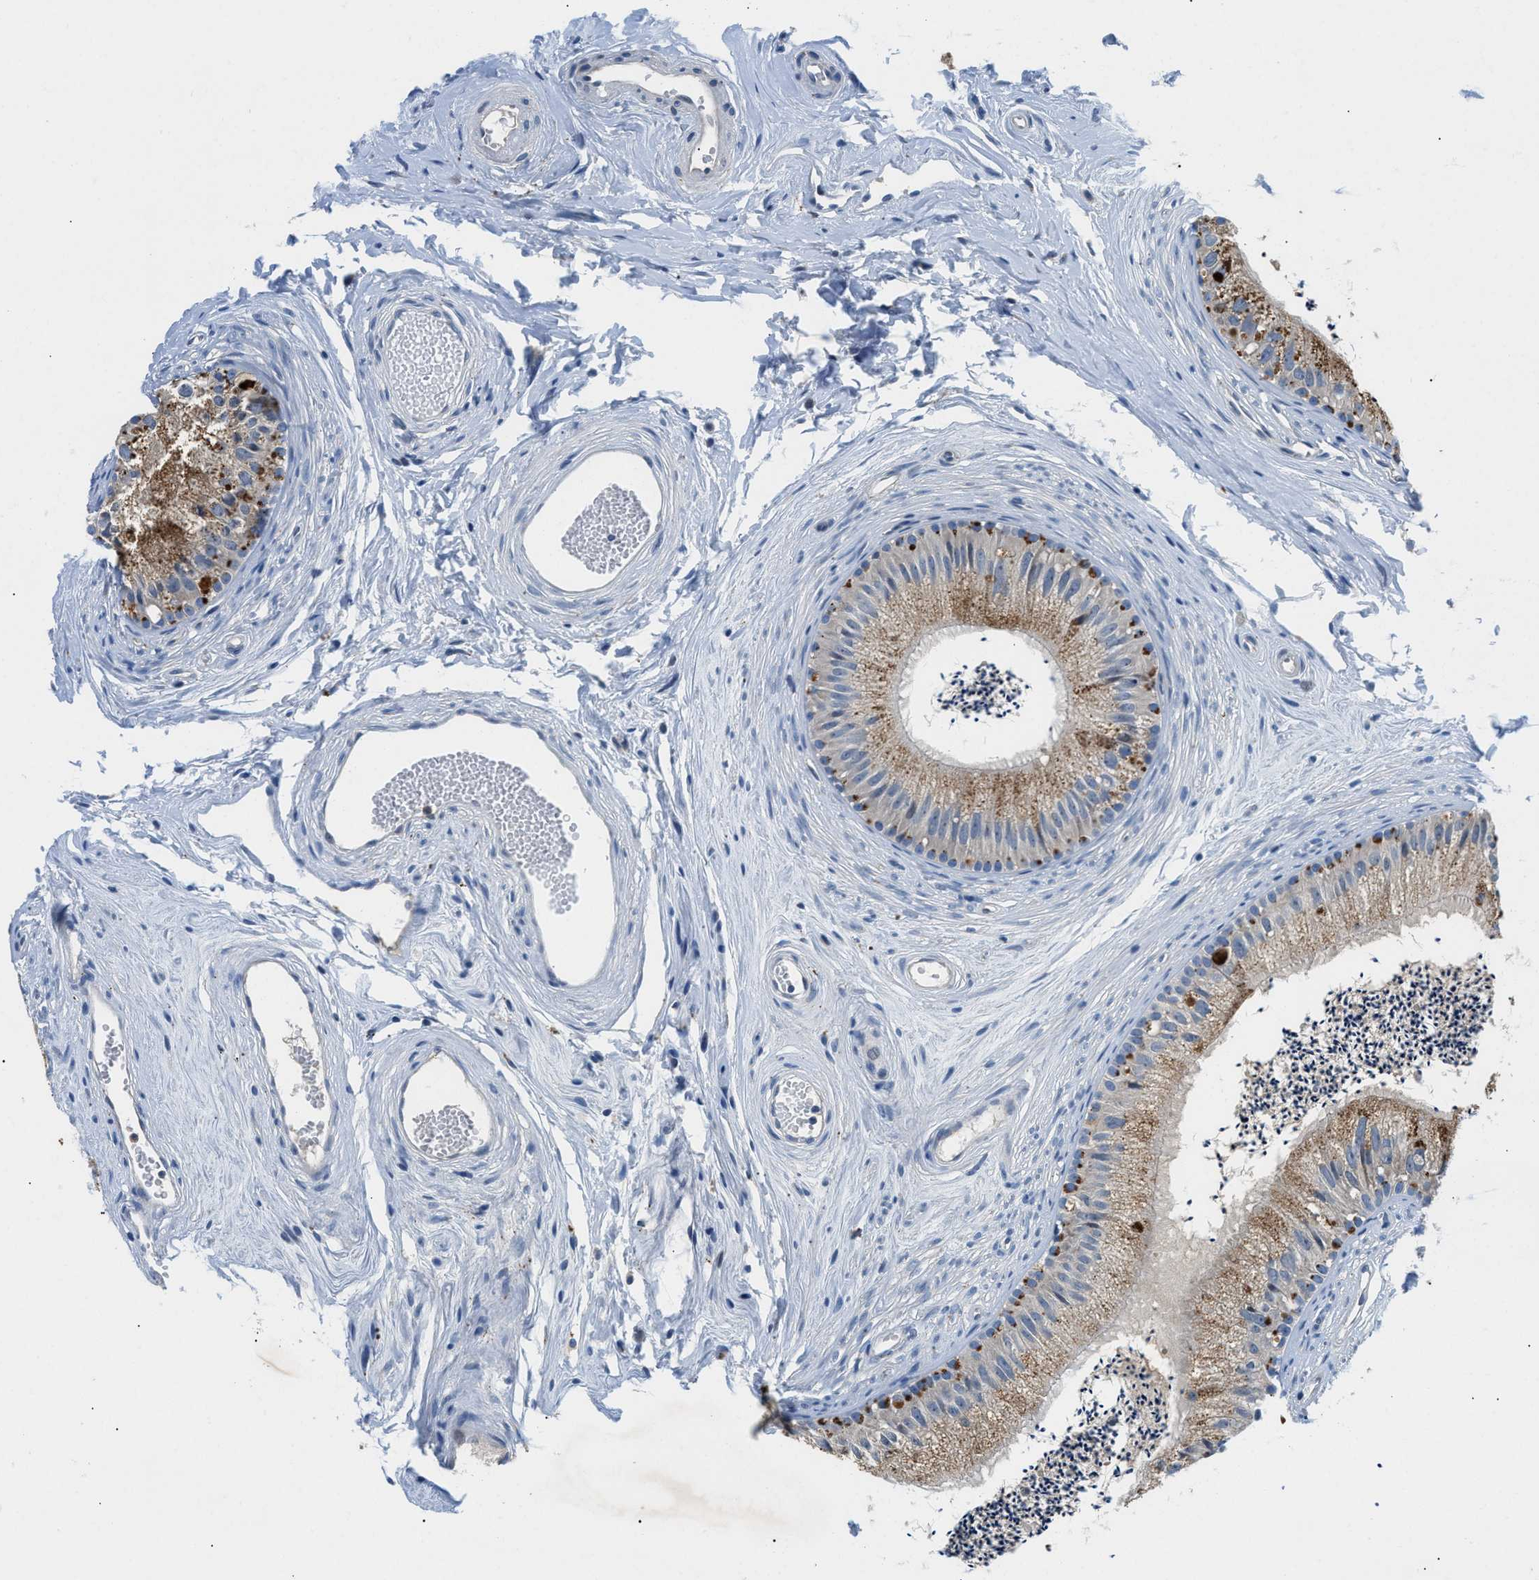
{"staining": {"intensity": "moderate", "quantity": ">75%", "location": "cytoplasmic/membranous"}, "tissue": "epididymis", "cell_type": "Glandular cells", "image_type": "normal", "snomed": [{"axis": "morphology", "description": "Normal tissue, NOS"}, {"axis": "topography", "description": "Epididymis"}], "caption": "Immunohistochemical staining of benign epididymis reveals moderate cytoplasmic/membranous protein positivity in about >75% of glandular cells.", "gene": "ADGRE3", "patient": {"sex": "male", "age": 56}}